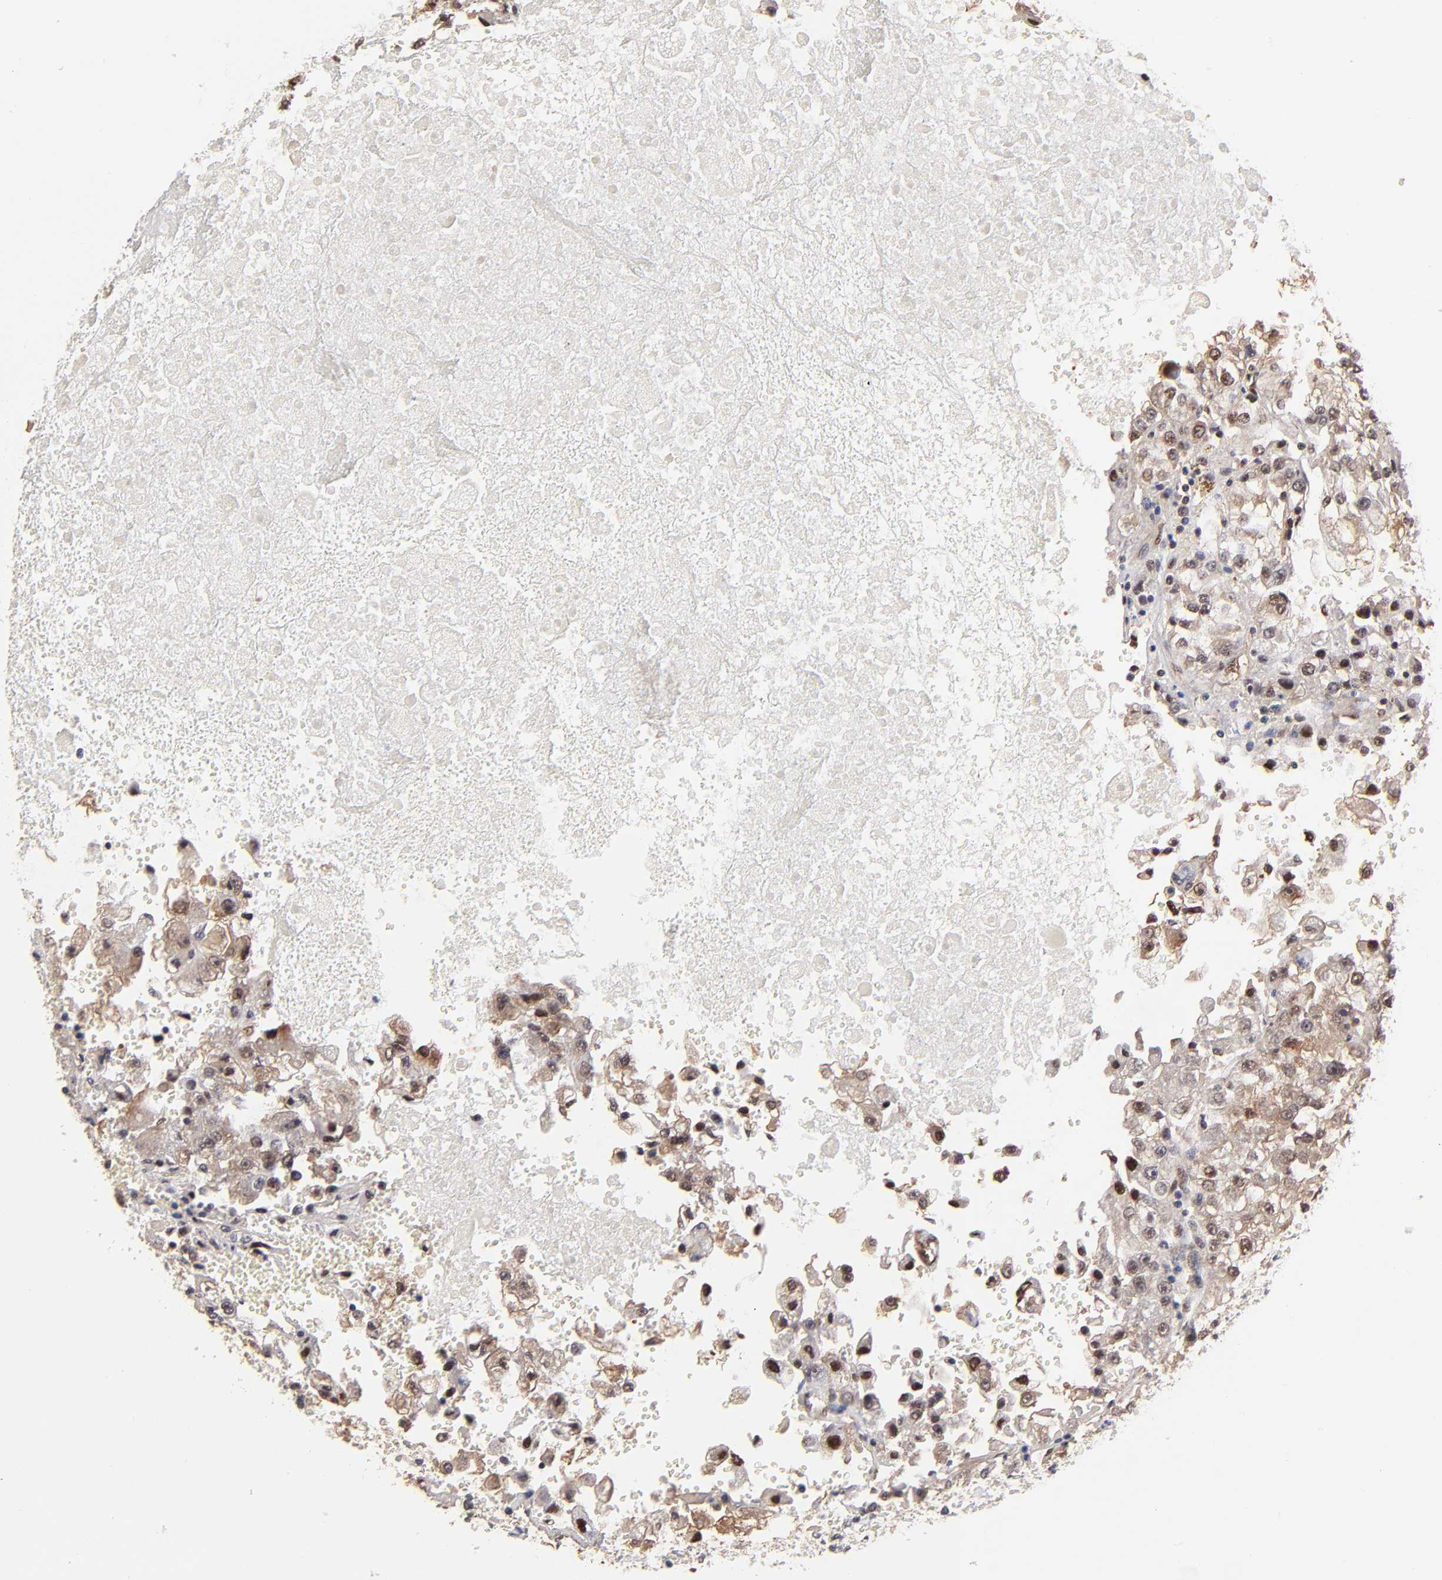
{"staining": {"intensity": "weak", "quantity": "<25%", "location": "nuclear"}, "tissue": "renal cancer", "cell_type": "Tumor cells", "image_type": "cancer", "snomed": [{"axis": "morphology", "description": "Adenocarcinoma, NOS"}, {"axis": "topography", "description": "Kidney"}], "caption": "Immunohistochemical staining of human renal adenocarcinoma reveals no significant positivity in tumor cells. (IHC, brightfield microscopy, high magnification).", "gene": "PSMC4", "patient": {"sex": "female", "age": 83}}